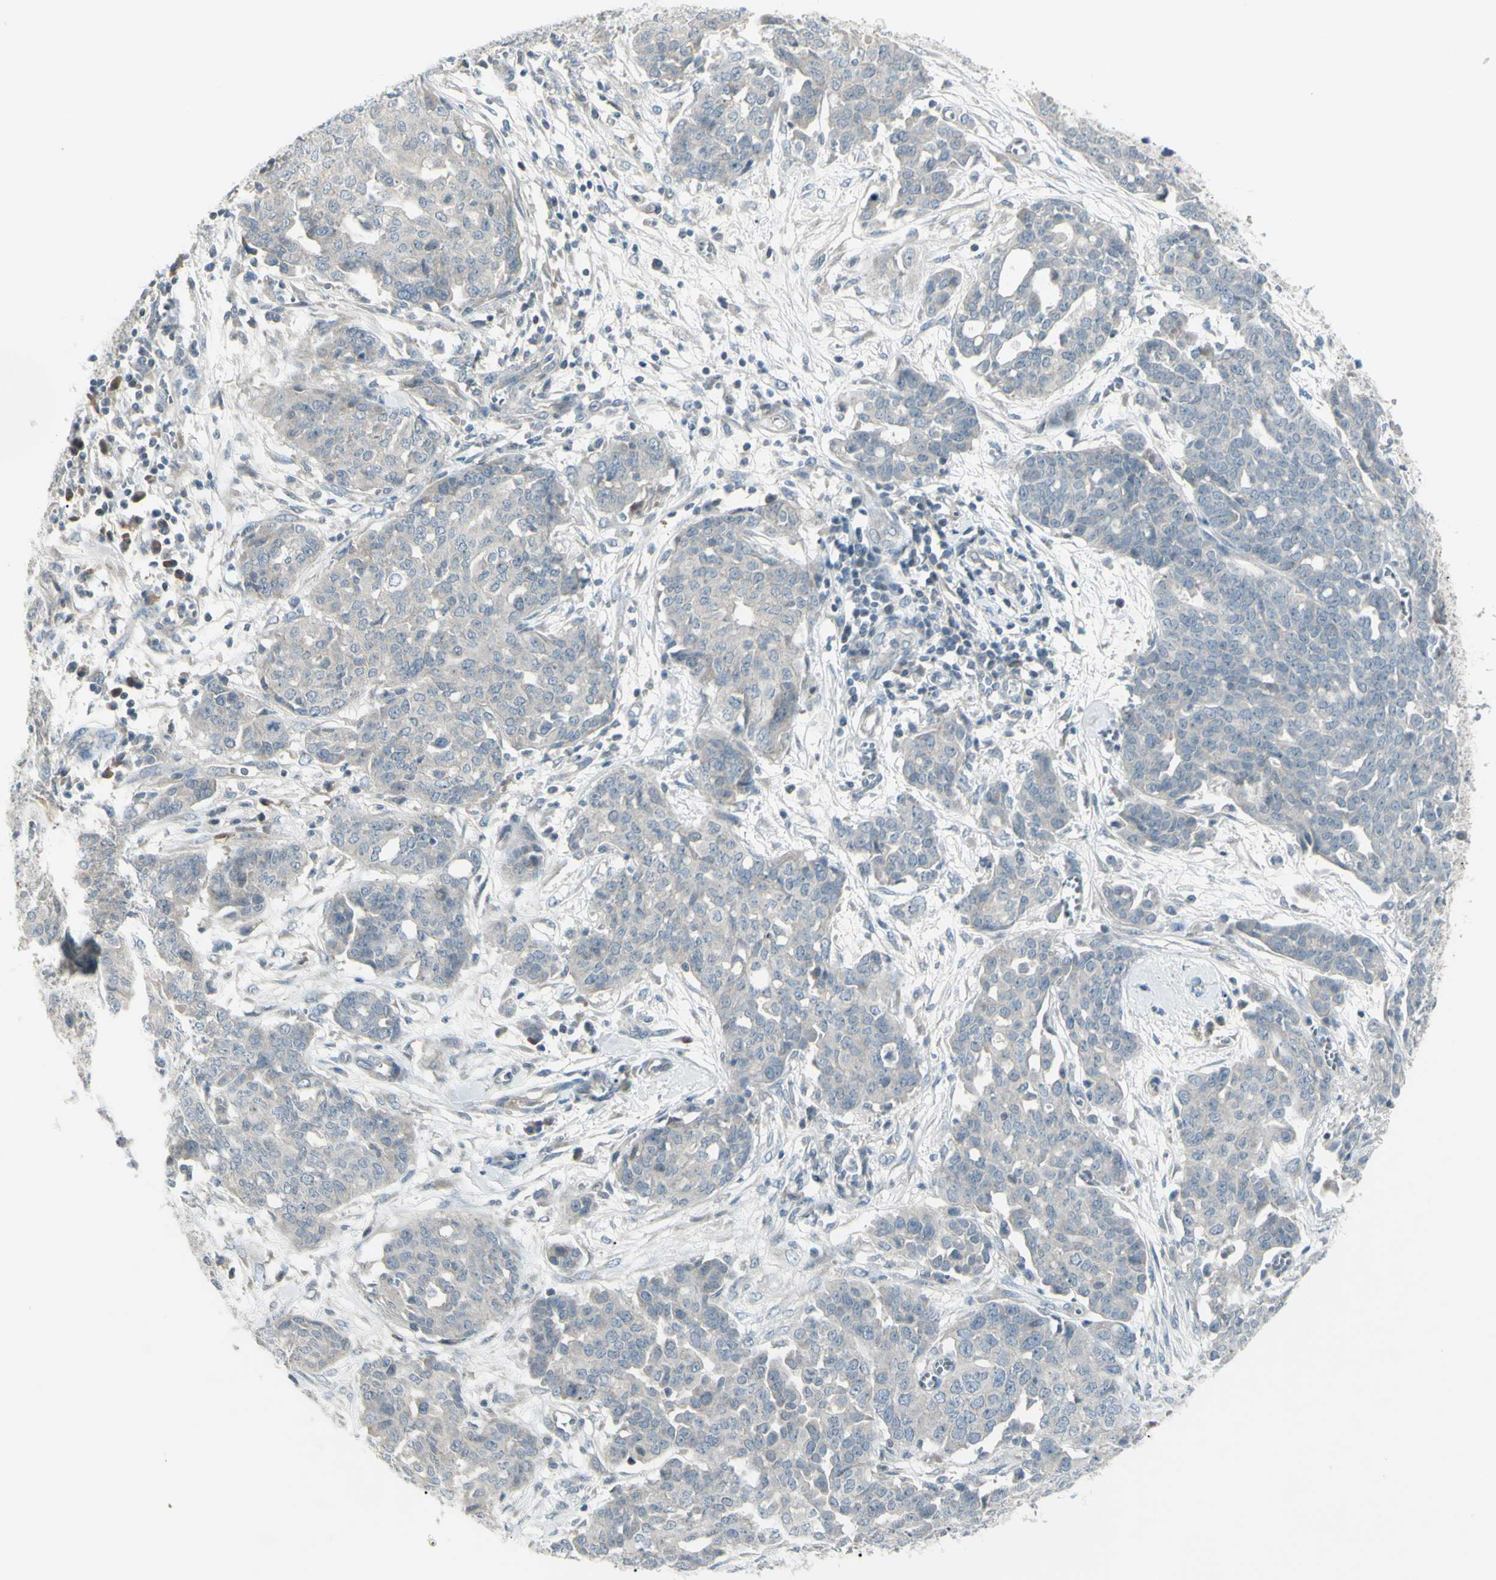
{"staining": {"intensity": "weak", "quantity": ">75%", "location": "cytoplasmic/membranous"}, "tissue": "ovarian cancer", "cell_type": "Tumor cells", "image_type": "cancer", "snomed": [{"axis": "morphology", "description": "Cystadenocarcinoma, serous, NOS"}, {"axis": "topography", "description": "Soft tissue"}, {"axis": "topography", "description": "Ovary"}], "caption": "This is a micrograph of IHC staining of serous cystadenocarcinoma (ovarian), which shows weak positivity in the cytoplasmic/membranous of tumor cells.", "gene": "SH3GL2", "patient": {"sex": "female", "age": 57}}